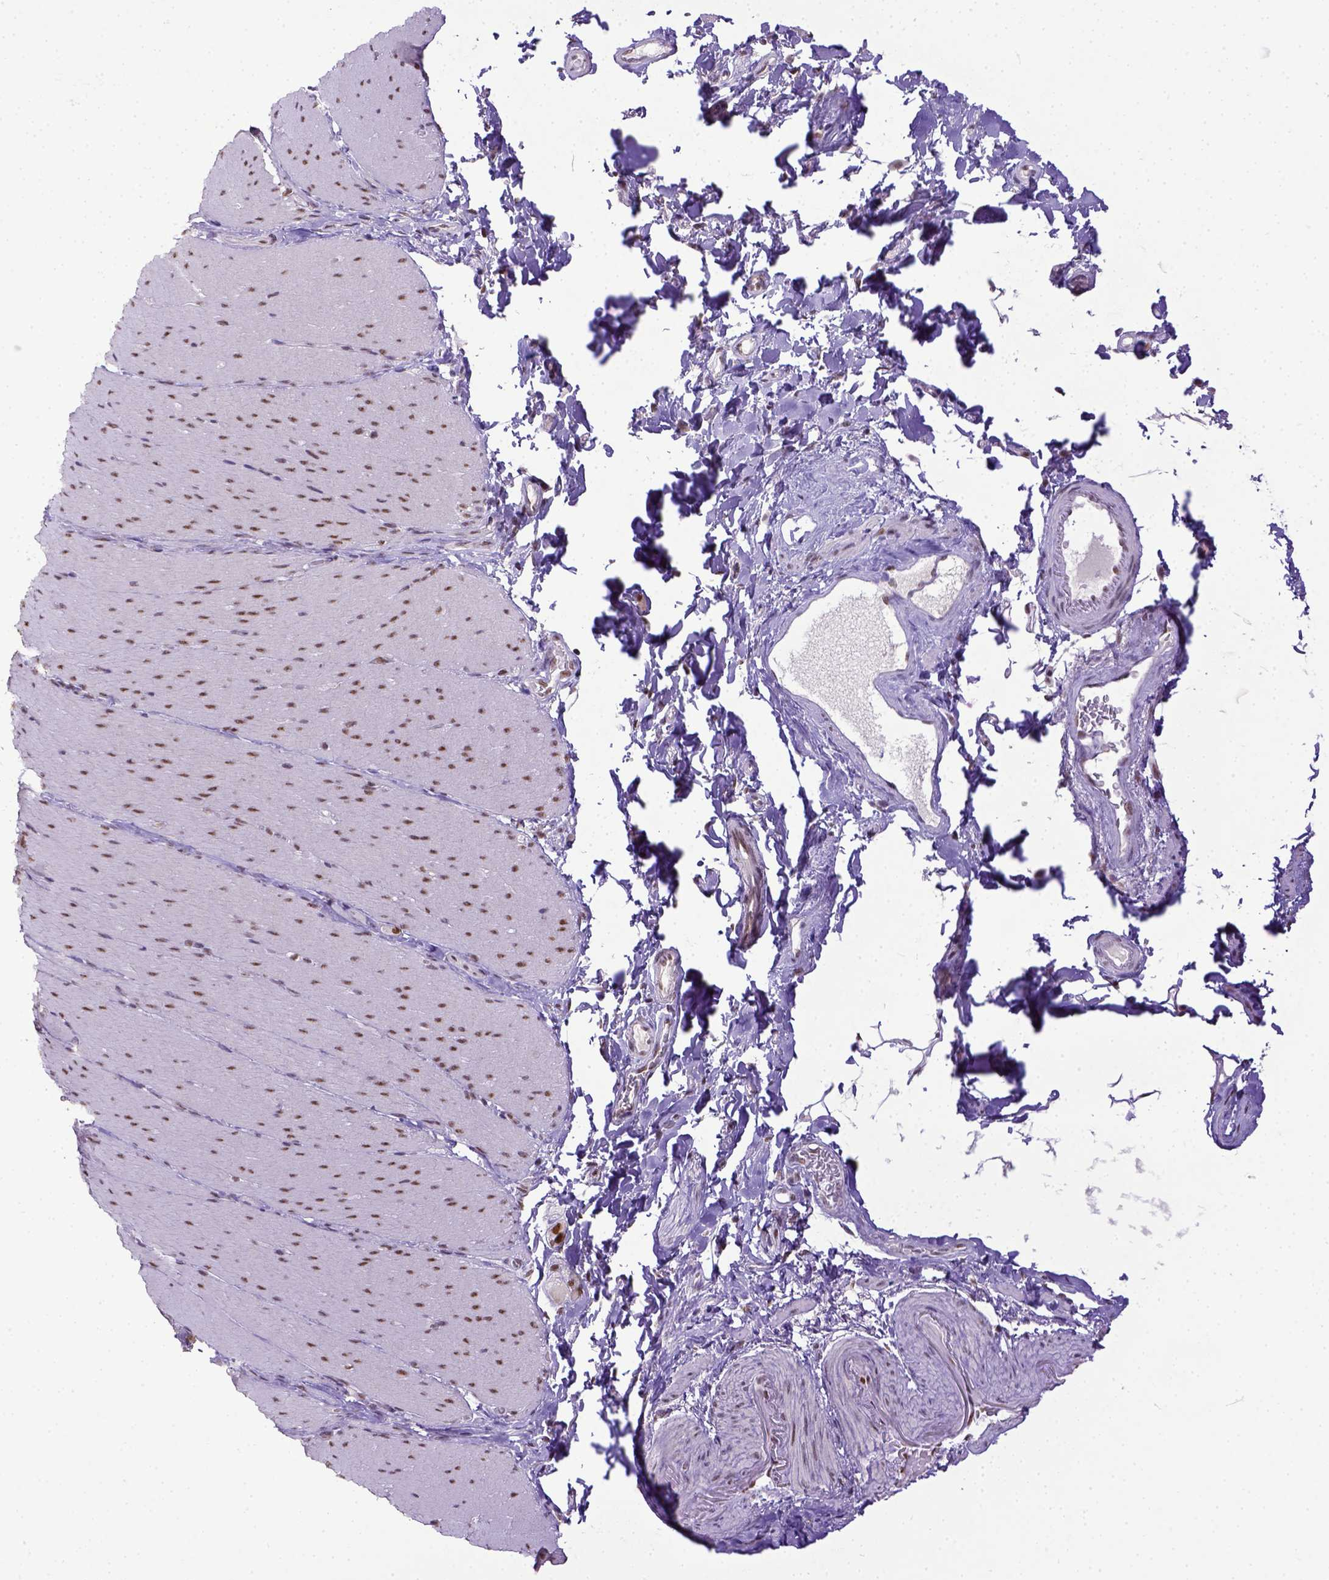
{"staining": {"intensity": "moderate", "quantity": "25%-75%", "location": "nuclear"}, "tissue": "smooth muscle", "cell_type": "Smooth muscle cells", "image_type": "normal", "snomed": [{"axis": "morphology", "description": "Normal tissue, NOS"}, {"axis": "topography", "description": "Smooth muscle"}, {"axis": "topography", "description": "Colon"}], "caption": "High-magnification brightfield microscopy of normal smooth muscle stained with DAB (brown) and counterstained with hematoxylin (blue). smooth muscle cells exhibit moderate nuclear staining is appreciated in approximately25%-75% of cells.", "gene": "ERCC1", "patient": {"sex": "male", "age": 73}}